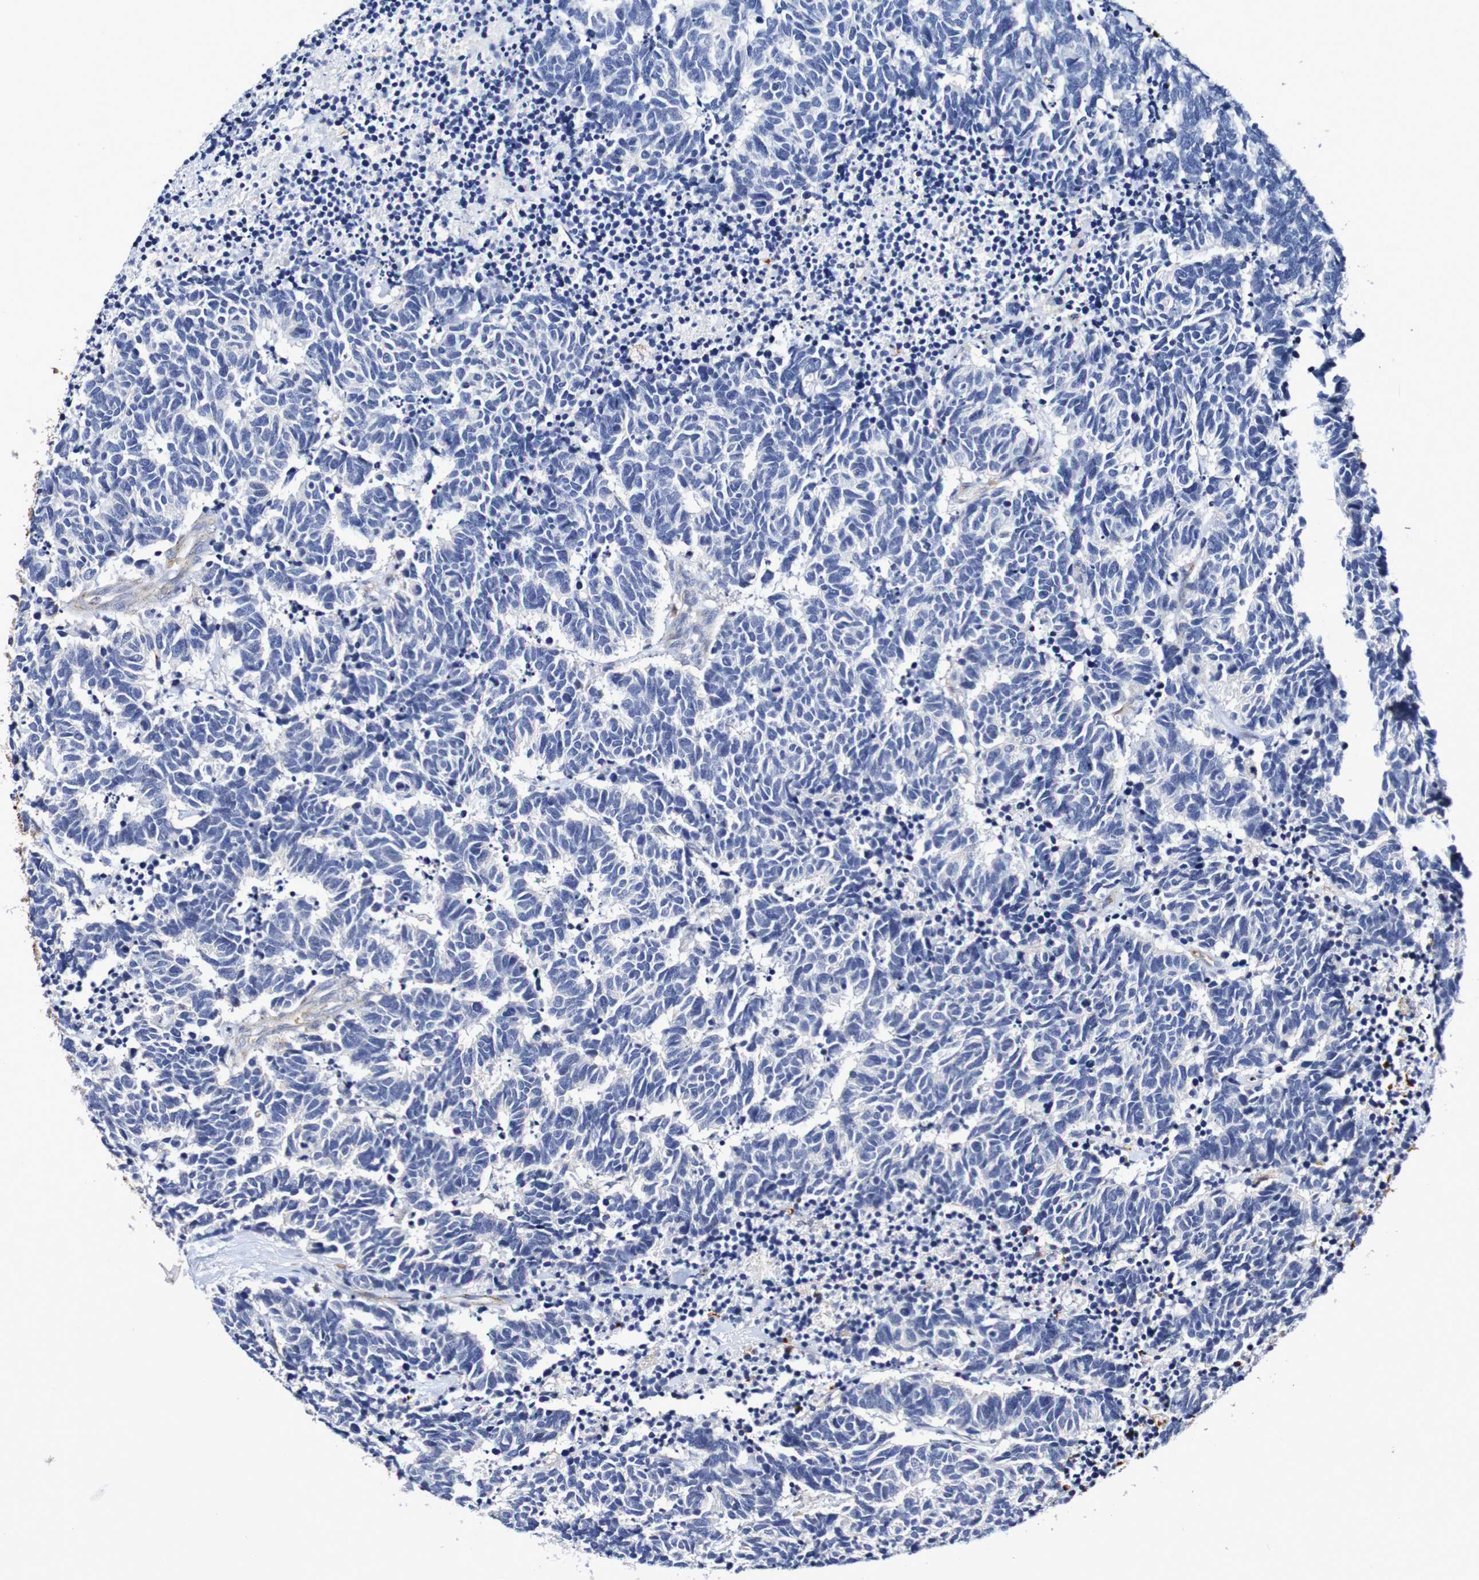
{"staining": {"intensity": "negative", "quantity": "none", "location": "none"}, "tissue": "carcinoid", "cell_type": "Tumor cells", "image_type": "cancer", "snomed": [{"axis": "morphology", "description": "Carcinoma, NOS"}, {"axis": "morphology", "description": "Carcinoid, malignant, NOS"}, {"axis": "topography", "description": "Urinary bladder"}], "caption": "DAB immunohistochemical staining of human carcinoid demonstrates no significant staining in tumor cells. The staining was performed using DAB to visualize the protein expression in brown, while the nuclei were stained in blue with hematoxylin (Magnification: 20x).", "gene": "WNT4", "patient": {"sex": "male", "age": 57}}